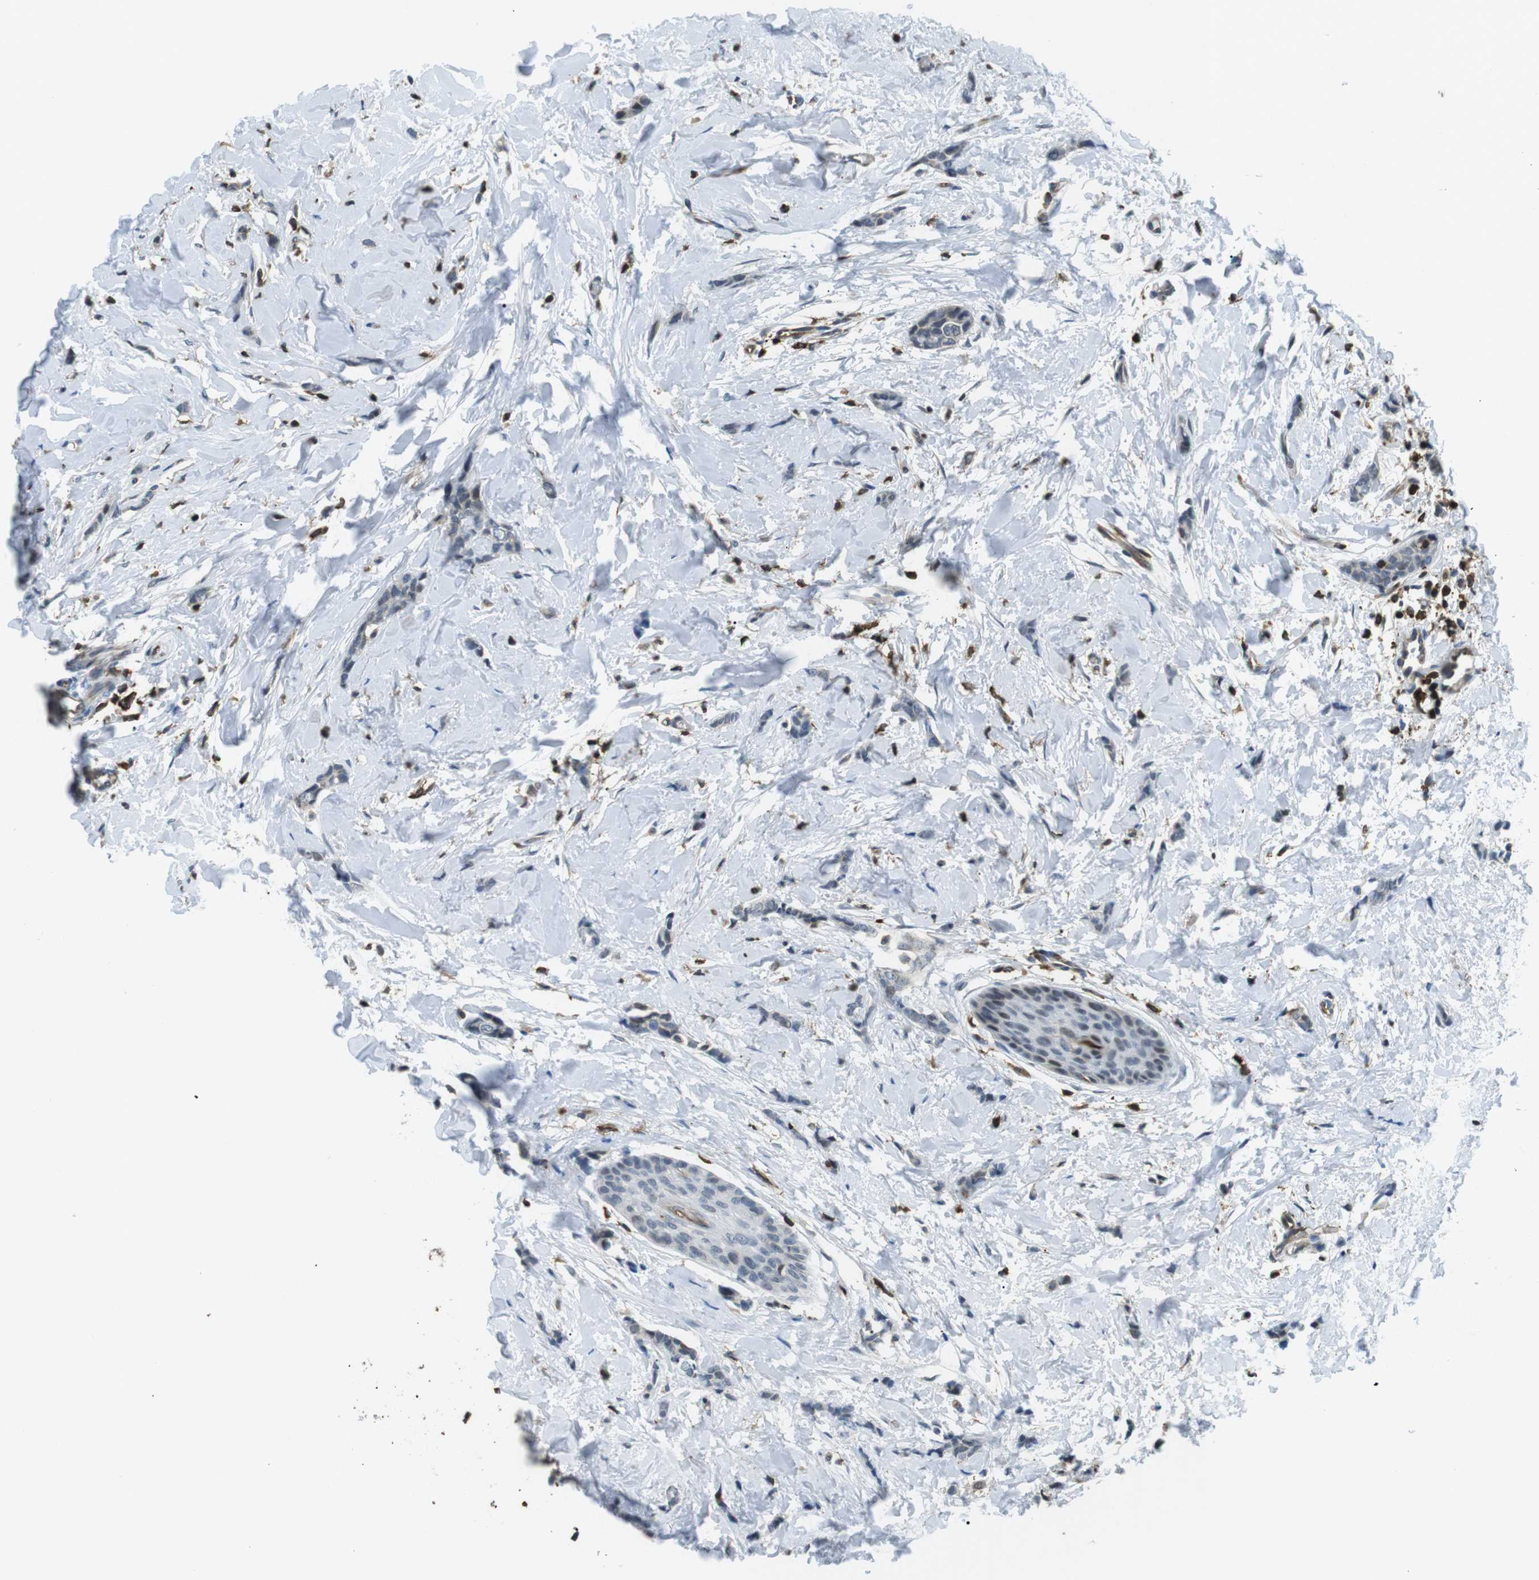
{"staining": {"intensity": "negative", "quantity": "none", "location": "none"}, "tissue": "breast cancer", "cell_type": "Tumor cells", "image_type": "cancer", "snomed": [{"axis": "morphology", "description": "Lobular carcinoma"}, {"axis": "topography", "description": "Skin"}, {"axis": "topography", "description": "Breast"}], "caption": "Immunohistochemical staining of lobular carcinoma (breast) displays no significant positivity in tumor cells. (Stains: DAB (3,3'-diaminobenzidine) IHC with hematoxylin counter stain, Microscopy: brightfield microscopy at high magnification).", "gene": "STK10", "patient": {"sex": "female", "age": 46}}